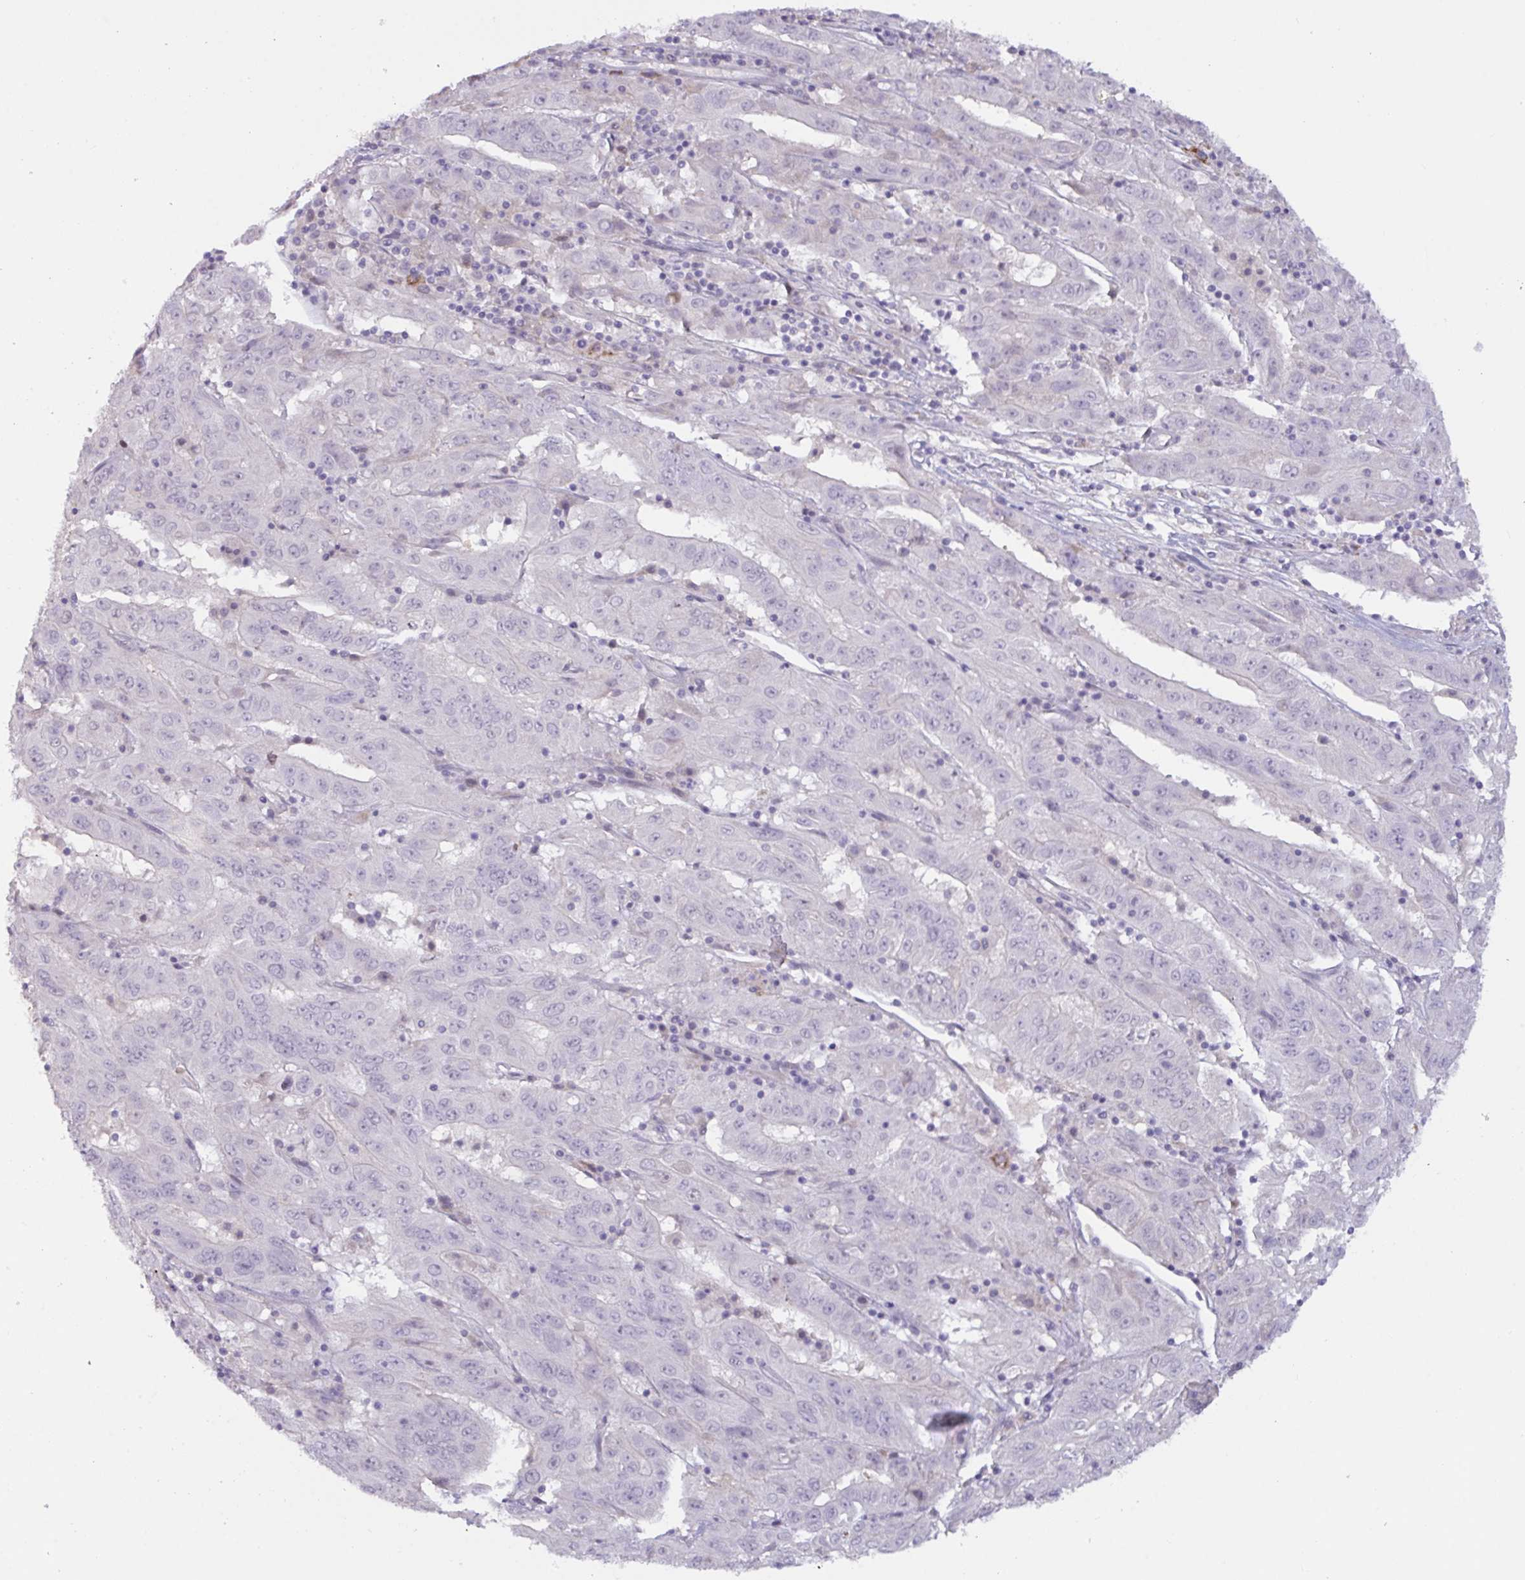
{"staining": {"intensity": "negative", "quantity": "none", "location": "none"}, "tissue": "pancreatic cancer", "cell_type": "Tumor cells", "image_type": "cancer", "snomed": [{"axis": "morphology", "description": "Adenocarcinoma, NOS"}, {"axis": "topography", "description": "Pancreas"}], "caption": "A micrograph of pancreatic cancer (adenocarcinoma) stained for a protein displays no brown staining in tumor cells. (Brightfield microscopy of DAB (3,3'-diaminobenzidine) immunohistochemistry (IHC) at high magnification).", "gene": "RFPL4B", "patient": {"sex": "male", "age": 63}}